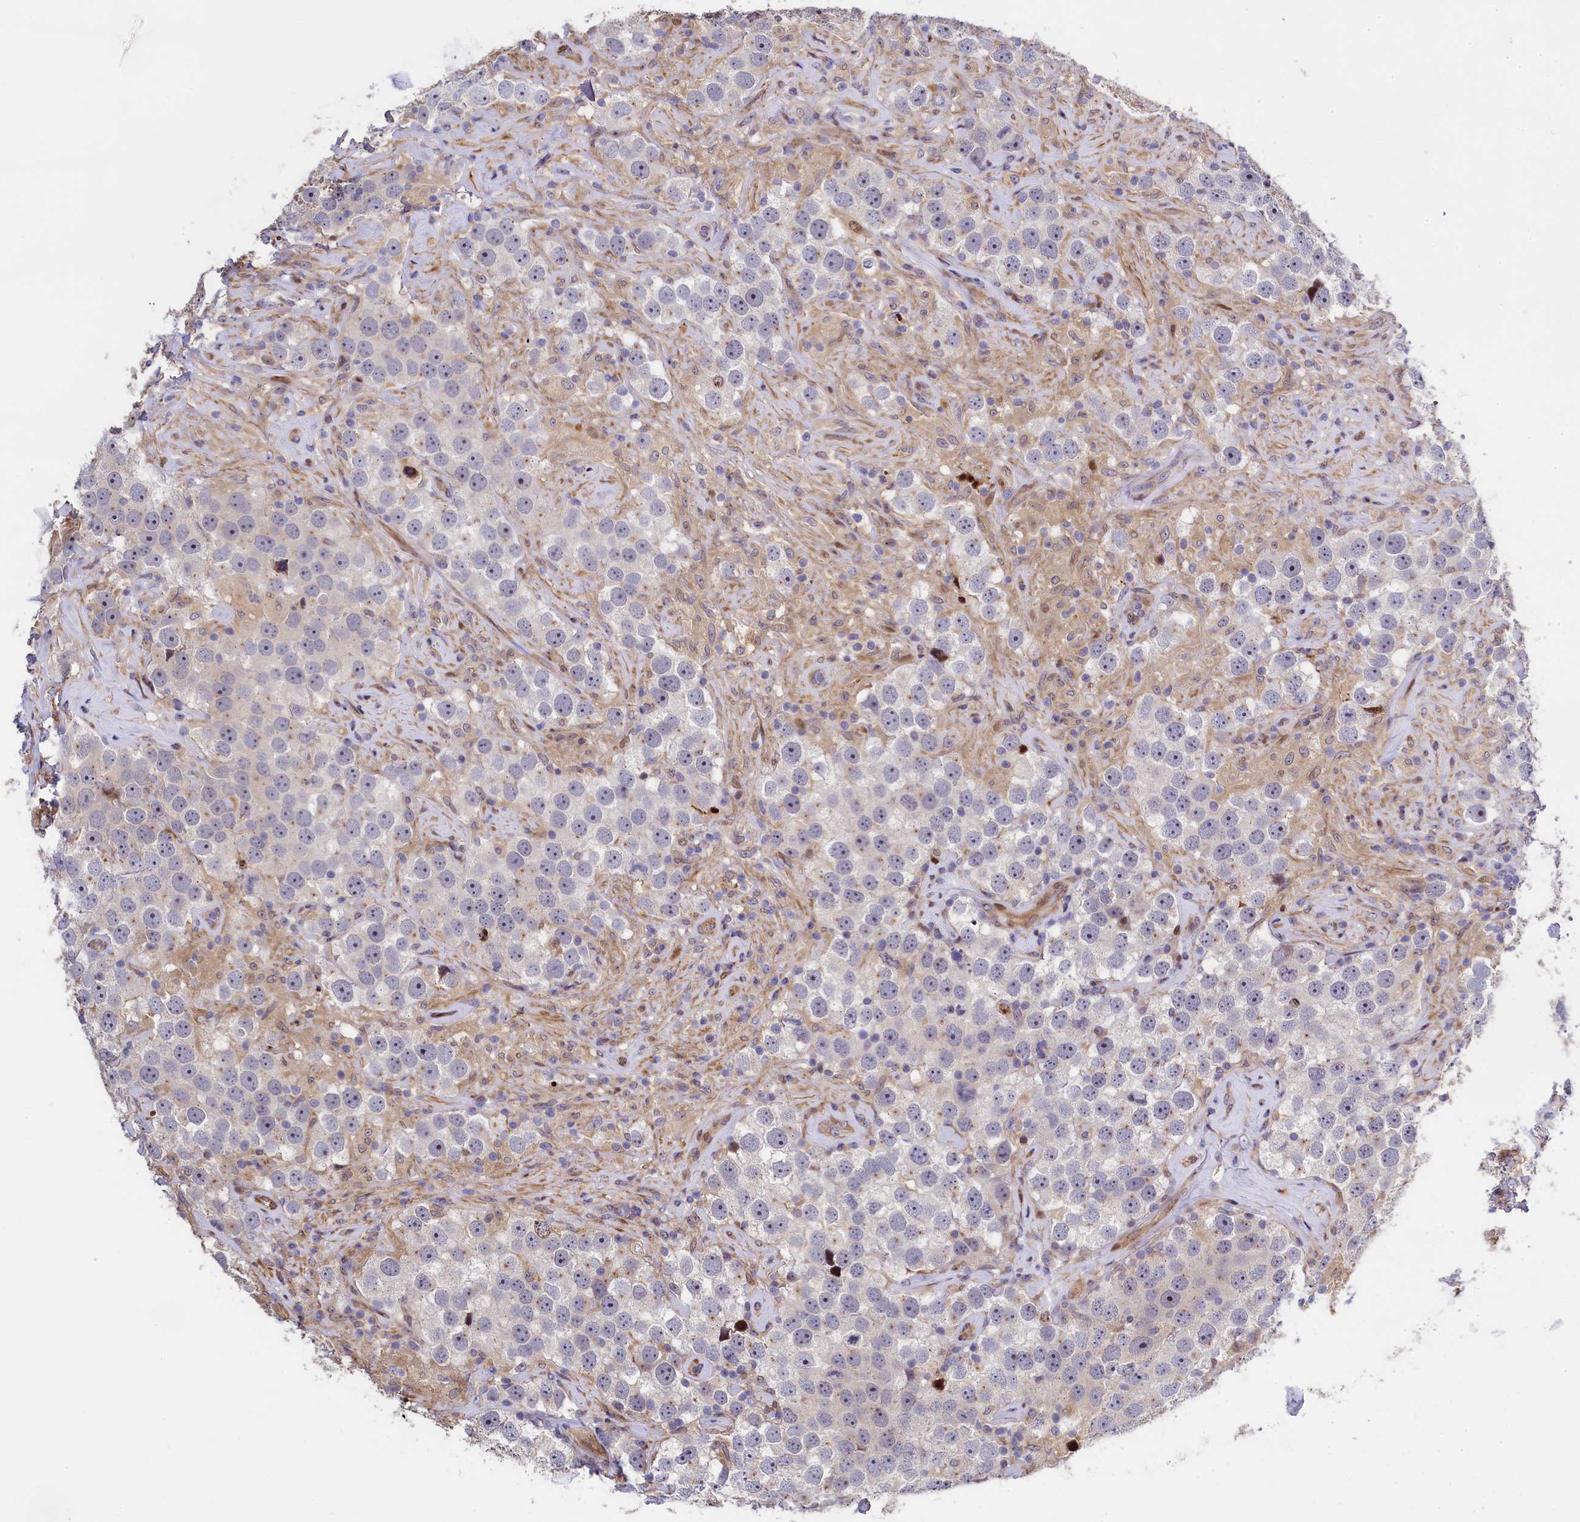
{"staining": {"intensity": "negative", "quantity": "none", "location": "none"}, "tissue": "testis cancer", "cell_type": "Tumor cells", "image_type": "cancer", "snomed": [{"axis": "morphology", "description": "Seminoma, NOS"}, {"axis": "topography", "description": "Testis"}], "caption": "The photomicrograph demonstrates no staining of tumor cells in testis cancer.", "gene": "TGDS", "patient": {"sex": "male", "age": 49}}